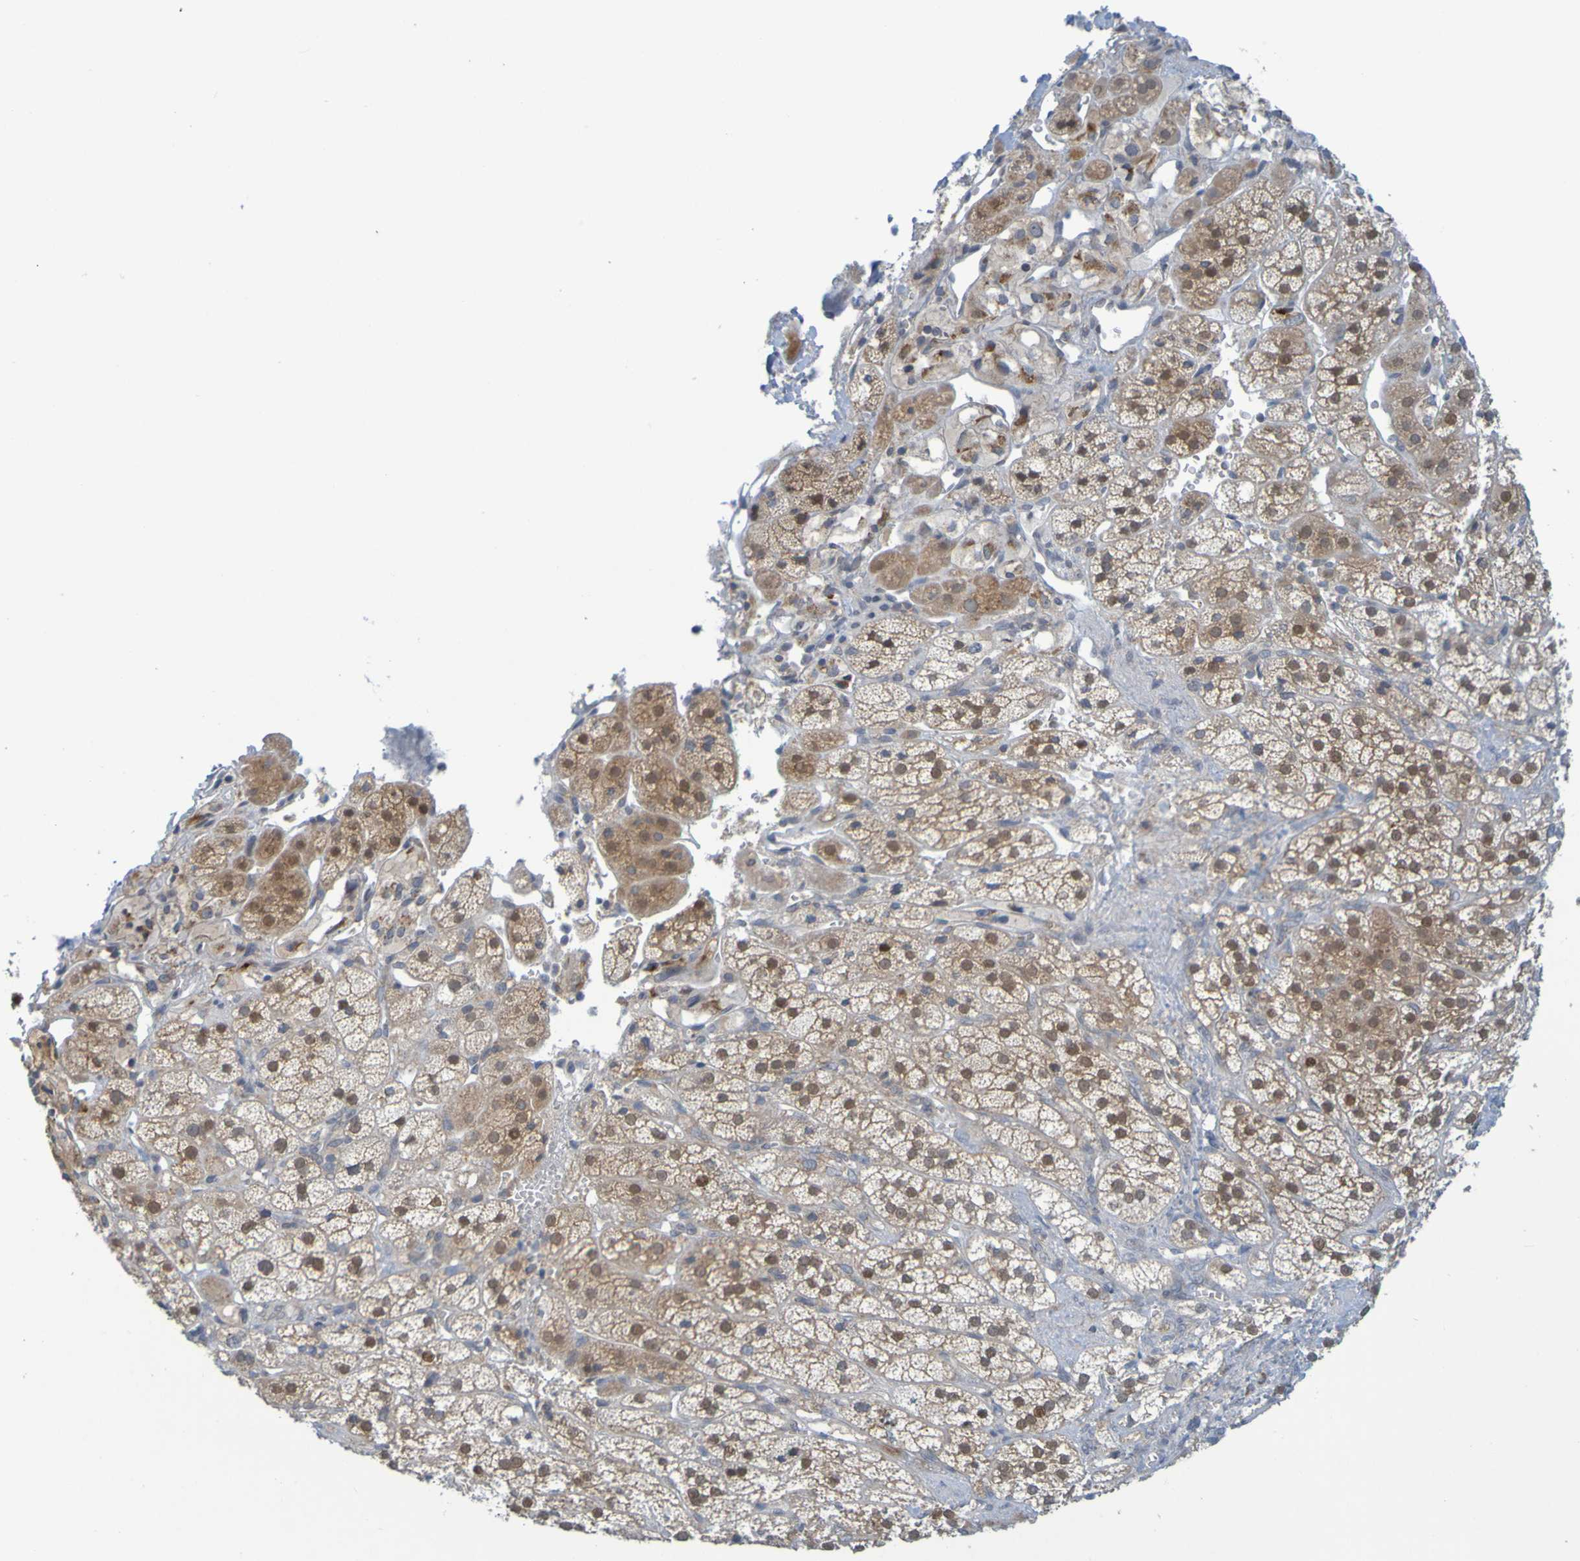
{"staining": {"intensity": "moderate", "quantity": ">75%", "location": "cytoplasmic/membranous,nuclear"}, "tissue": "adrenal gland", "cell_type": "Glandular cells", "image_type": "normal", "snomed": [{"axis": "morphology", "description": "Normal tissue, NOS"}, {"axis": "topography", "description": "Adrenal gland"}], "caption": "A medium amount of moderate cytoplasmic/membranous,nuclear expression is seen in approximately >75% of glandular cells in normal adrenal gland.", "gene": "MOGS", "patient": {"sex": "male", "age": 56}}